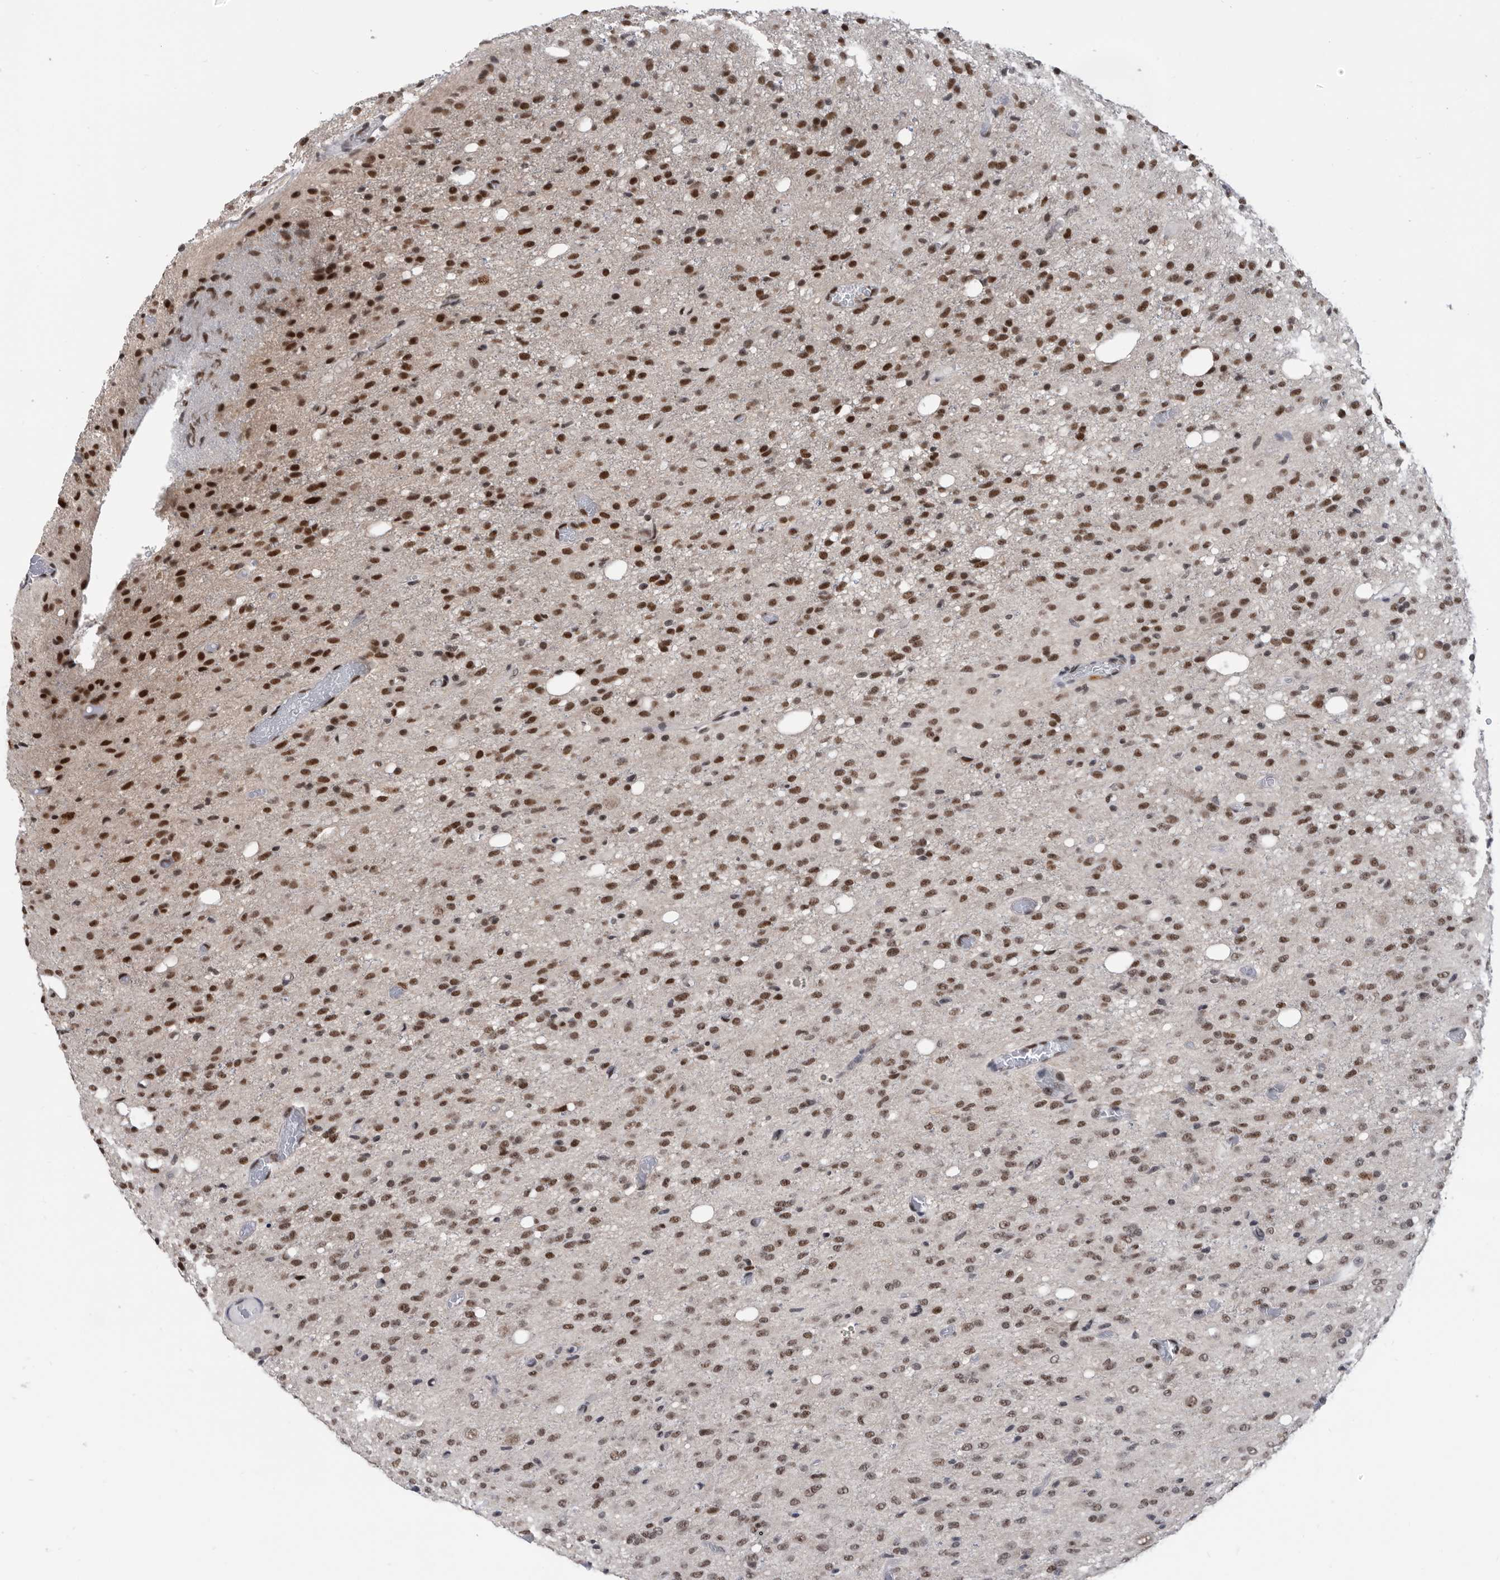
{"staining": {"intensity": "strong", "quantity": ">75%", "location": "nuclear"}, "tissue": "glioma", "cell_type": "Tumor cells", "image_type": "cancer", "snomed": [{"axis": "morphology", "description": "Glioma, malignant, High grade"}, {"axis": "topography", "description": "Brain"}], "caption": "Immunohistochemical staining of human glioma reveals high levels of strong nuclear protein staining in approximately >75% of tumor cells.", "gene": "ZNF260", "patient": {"sex": "female", "age": 59}}